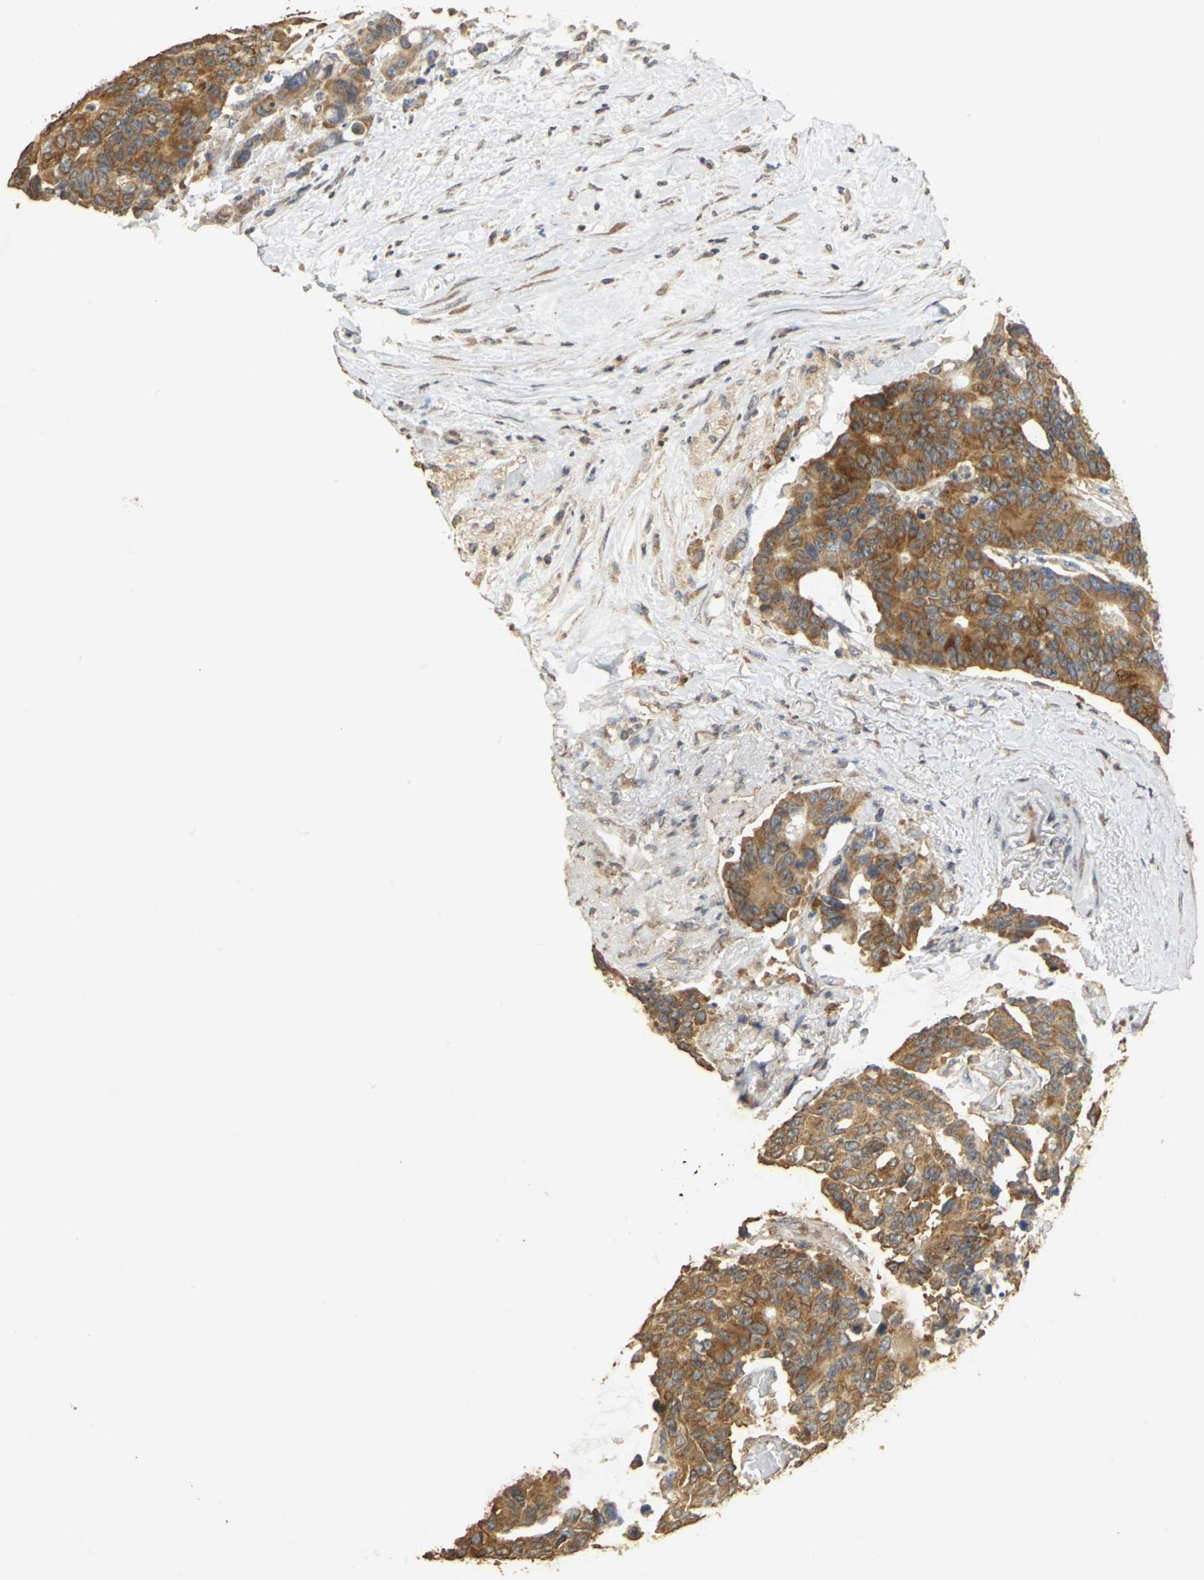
{"staining": {"intensity": "strong", "quantity": ">75%", "location": "cytoplasmic/membranous"}, "tissue": "colorectal cancer", "cell_type": "Tumor cells", "image_type": "cancer", "snomed": [{"axis": "morphology", "description": "Adenocarcinoma, NOS"}, {"axis": "topography", "description": "Colon"}], "caption": "Colorectal cancer (adenocarcinoma) stained with a brown dye reveals strong cytoplasmic/membranous positive staining in approximately >75% of tumor cells.", "gene": "ACSL4", "patient": {"sex": "female", "age": 86}}